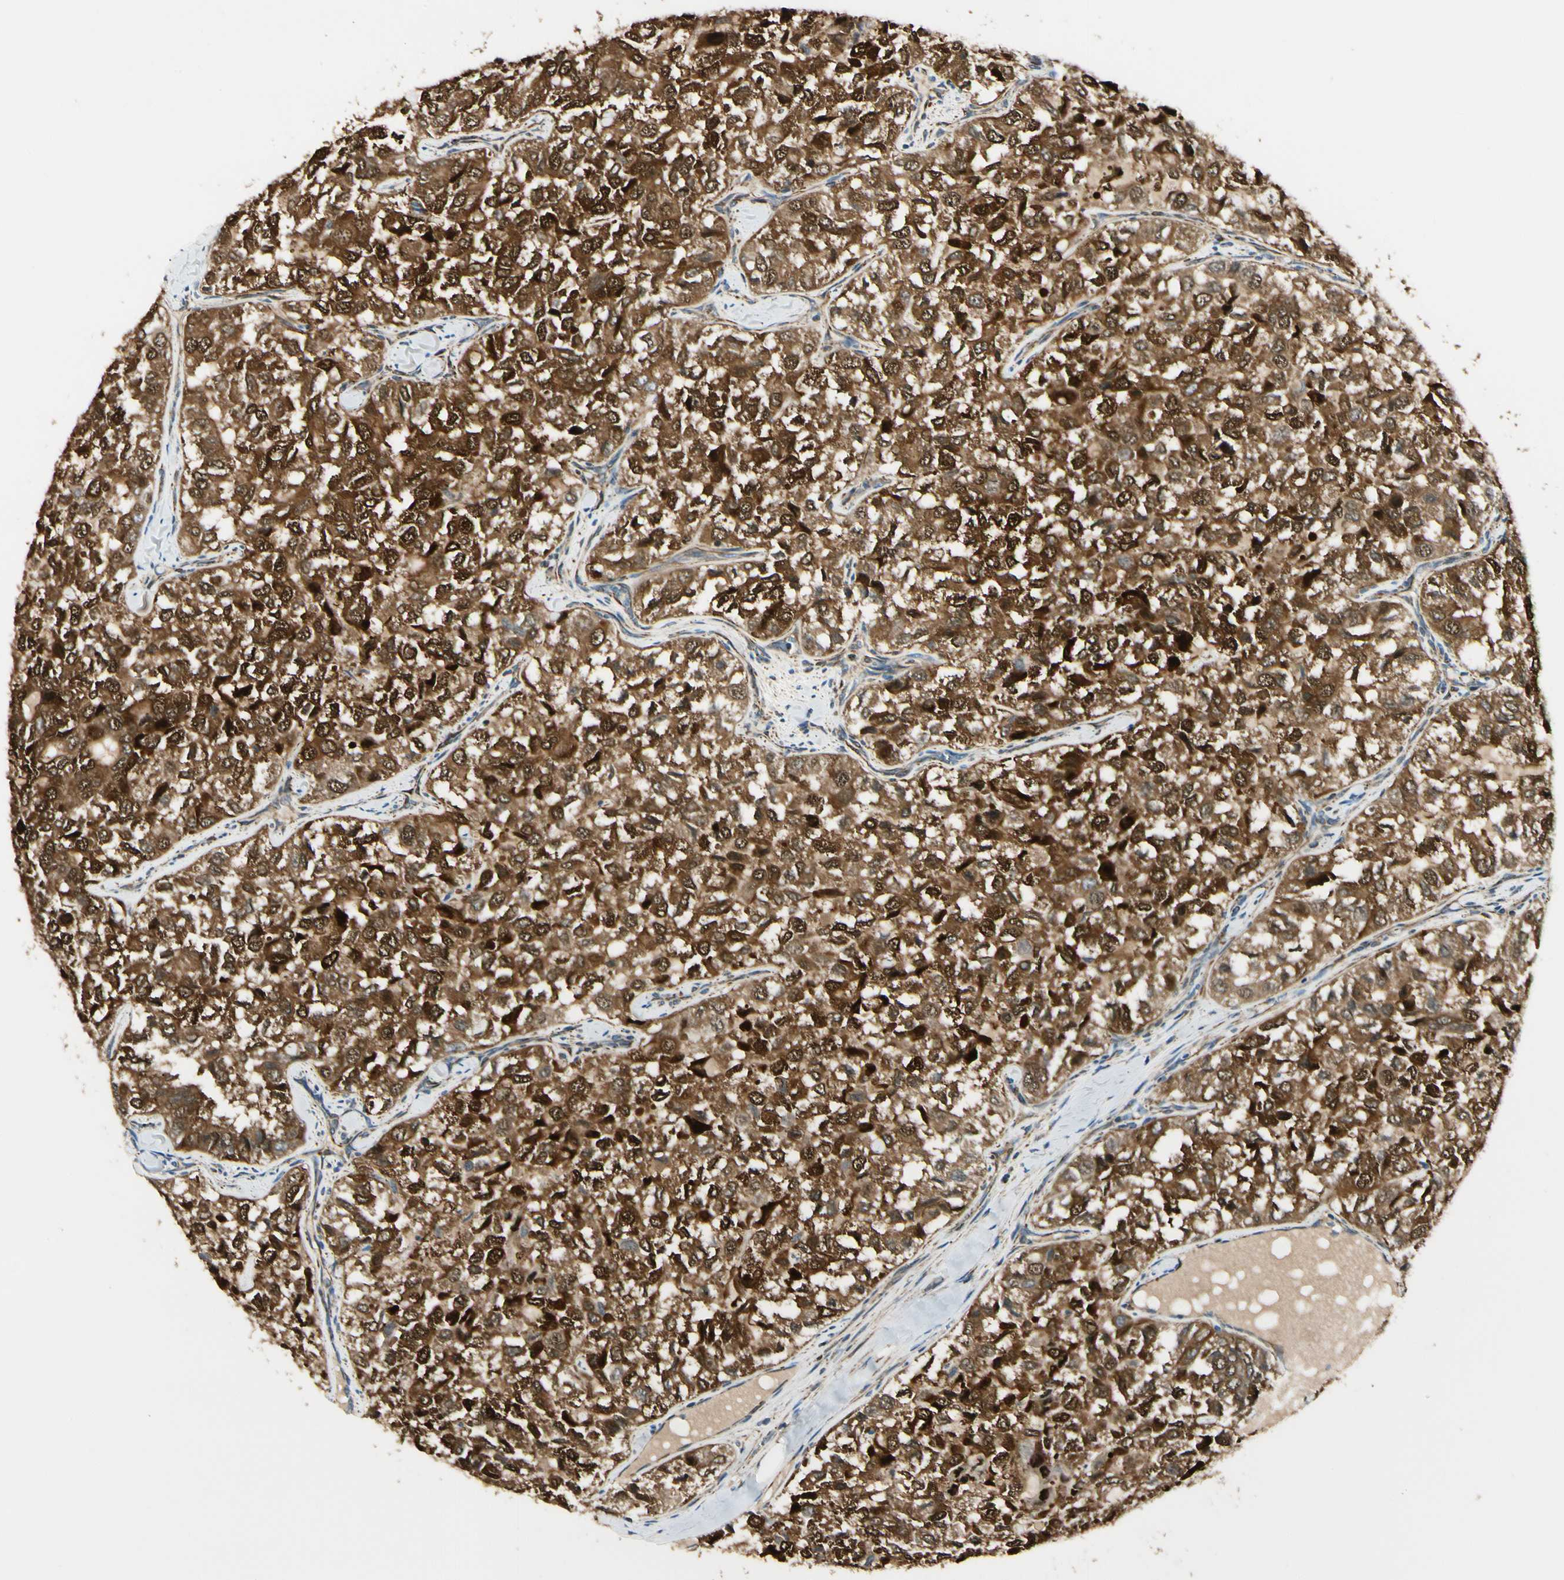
{"staining": {"intensity": "strong", "quantity": ">75%", "location": "cytoplasmic/membranous,nuclear"}, "tissue": "thyroid cancer", "cell_type": "Tumor cells", "image_type": "cancer", "snomed": [{"axis": "morphology", "description": "Follicular adenoma carcinoma, NOS"}, {"axis": "topography", "description": "Thyroid gland"}], "caption": "A brown stain highlights strong cytoplasmic/membranous and nuclear positivity of a protein in human thyroid follicular adenoma carcinoma tumor cells. The staining was performed using DAB, with brown indicating positive protein expression. Nuclei are stained blue with hematoxylin.", "gene": "FTH1", "patient": {"sex": "male", "age": 75}}